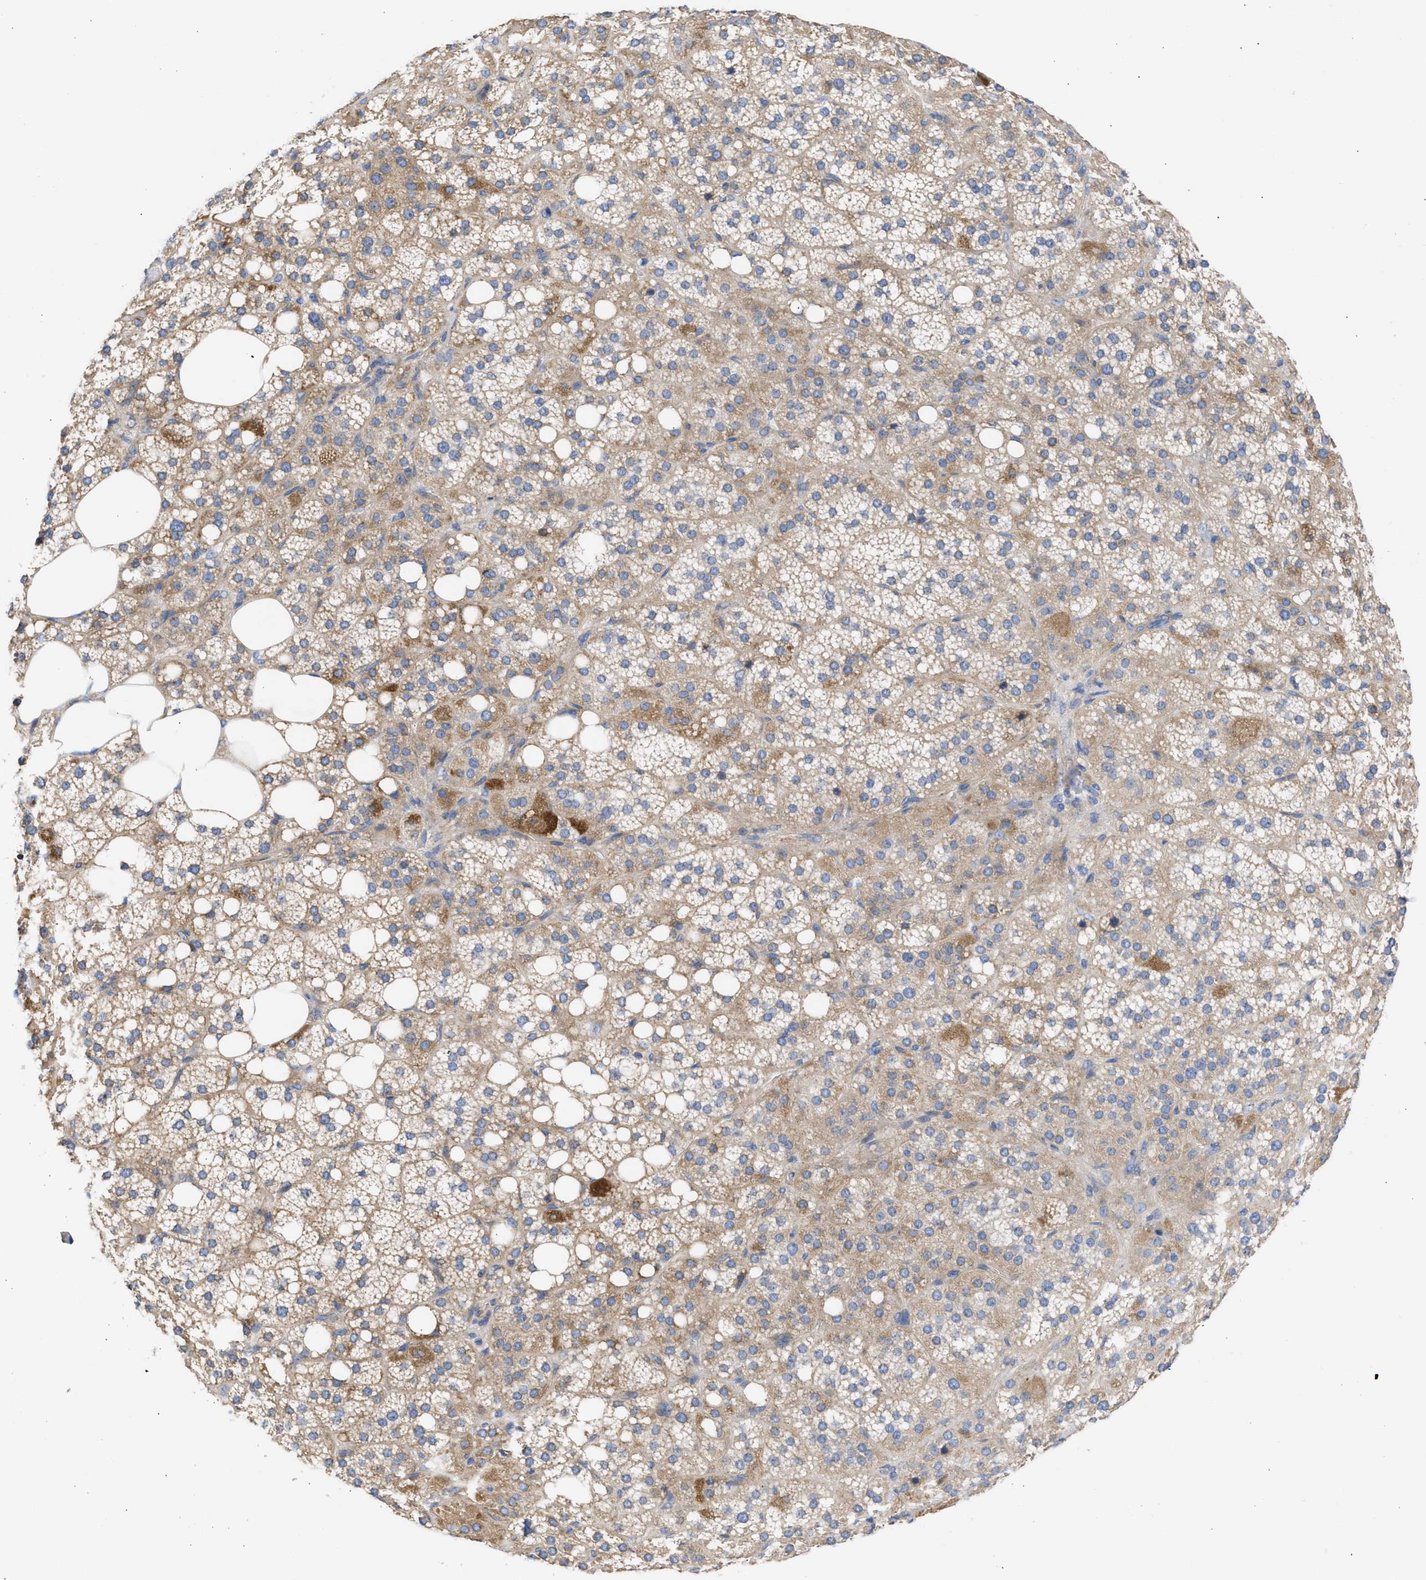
{"staining": {"intensity": "moderate", "quantity": ">75%", "location": "cytoplasmic/membranous"}, "tissue": "adrenal gland", "cell_type": "Glandular cells", "image_type": "normal", "snomed": [{"axis": "morphology", "description": "Normal tissue, NOS"}, {"axis": "topography", "description": "Adrenal gland"}], "caption": "IHC micrograph of unremarkable adrenal gland: adrenal gland stained using immunohistochemistry reveals medium levels of moderate protein expression localized specifically in the cytoplasmic/membranous of glandular cells, appearing as a cytoplasmic/membranous brown color.", "gene": "BTG3", "patient": {"sex": "female", "age": 59}}